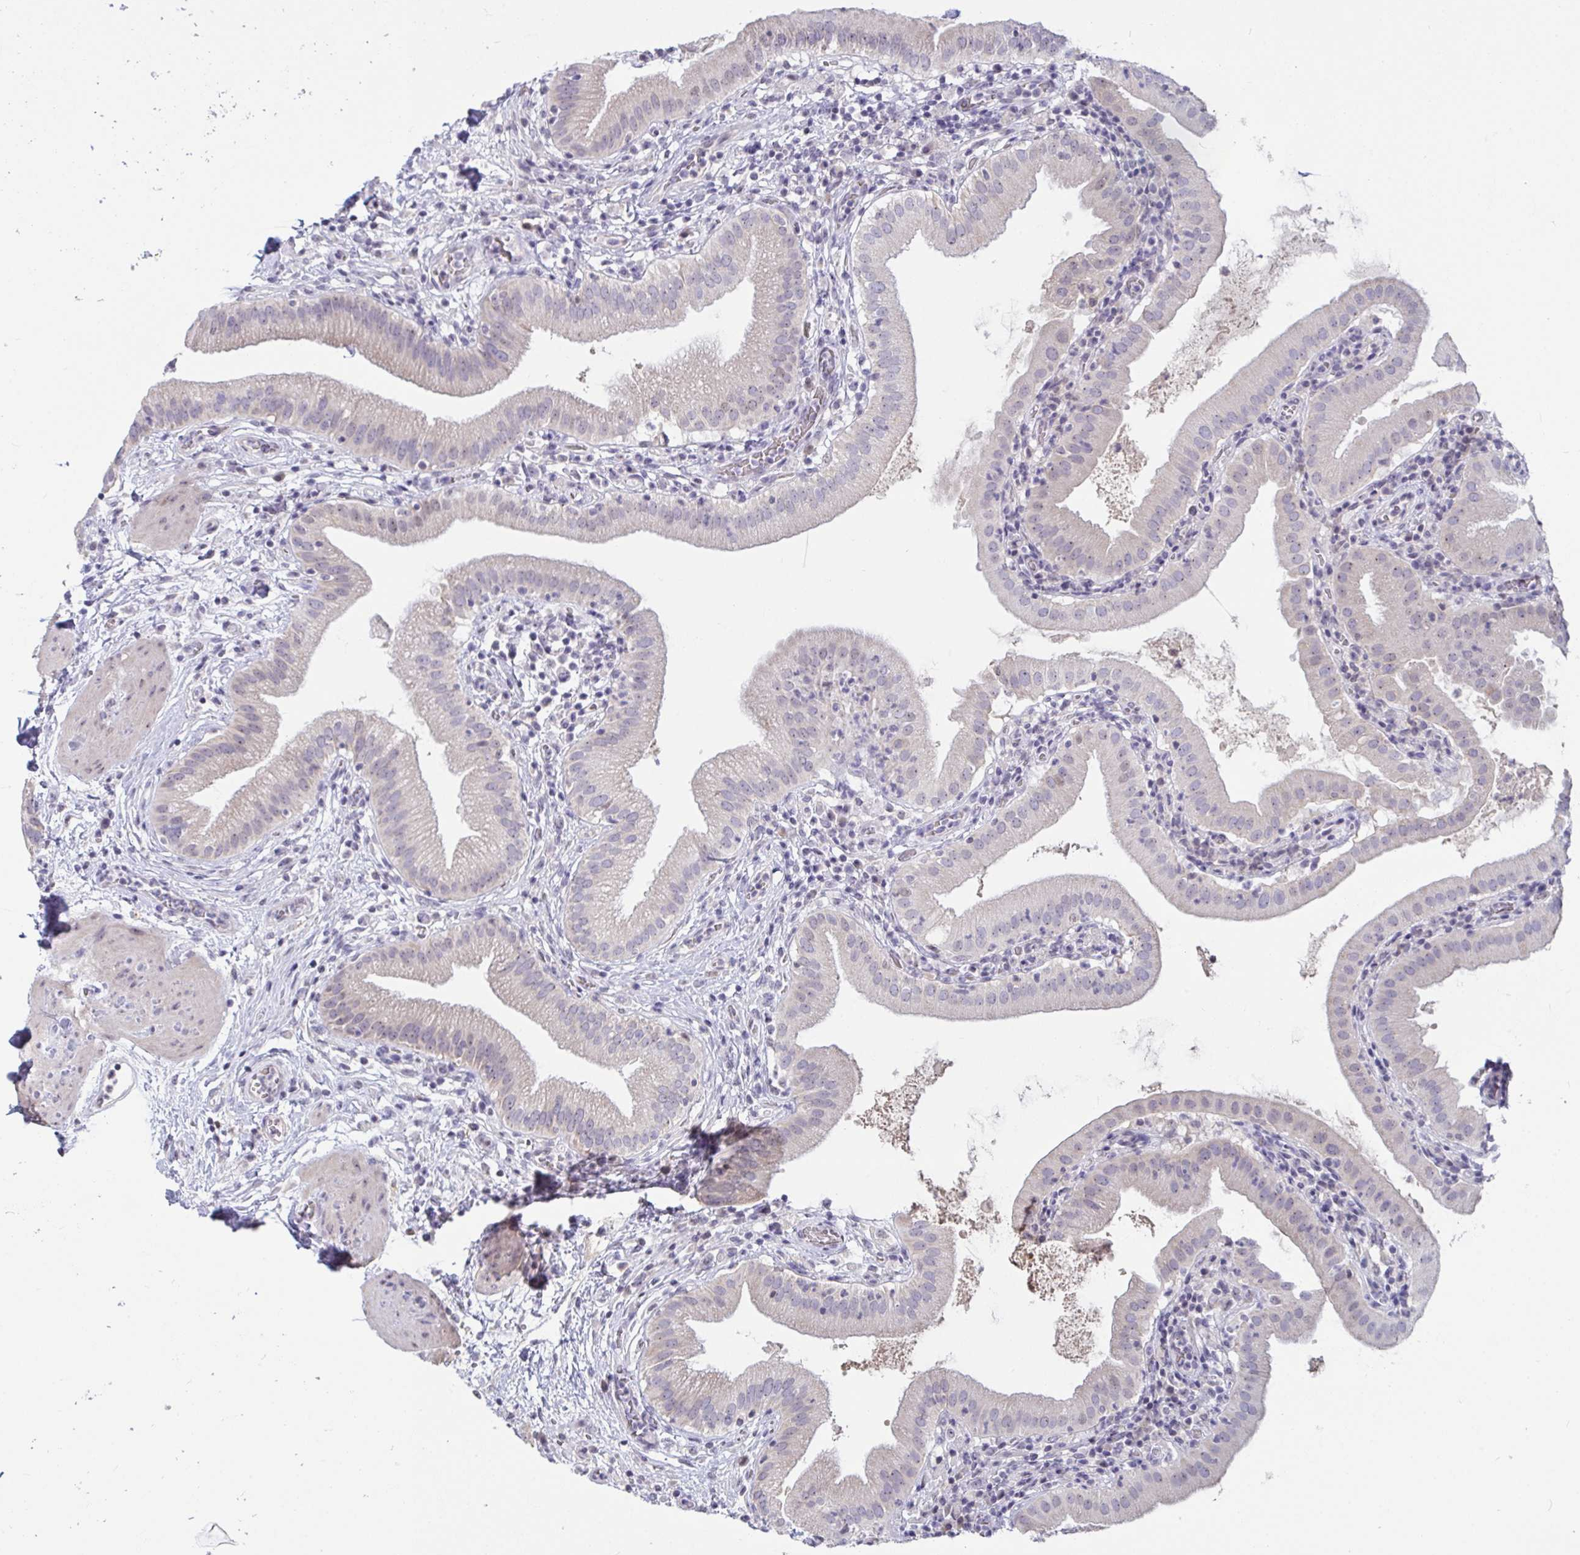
{"staining": {"intensity": "negative", "quantity": "none", "location": "none"}, "tissue": "gallbladder", "cell_type": "Glandular cells", "image_type": "normal", "snomed": [{"axis": "morphology", "description": "Normal tissue, NOS"}, {"axis": "topography", "description": "Gallbladder"}], "caption": "IHC of normal gallbladder displays no expression in glandular cells. (DAB immunohistochemistry with hematoxylin counter stain).", "gene": "MYC", "patient": {"sex": "female", "age": 65}}